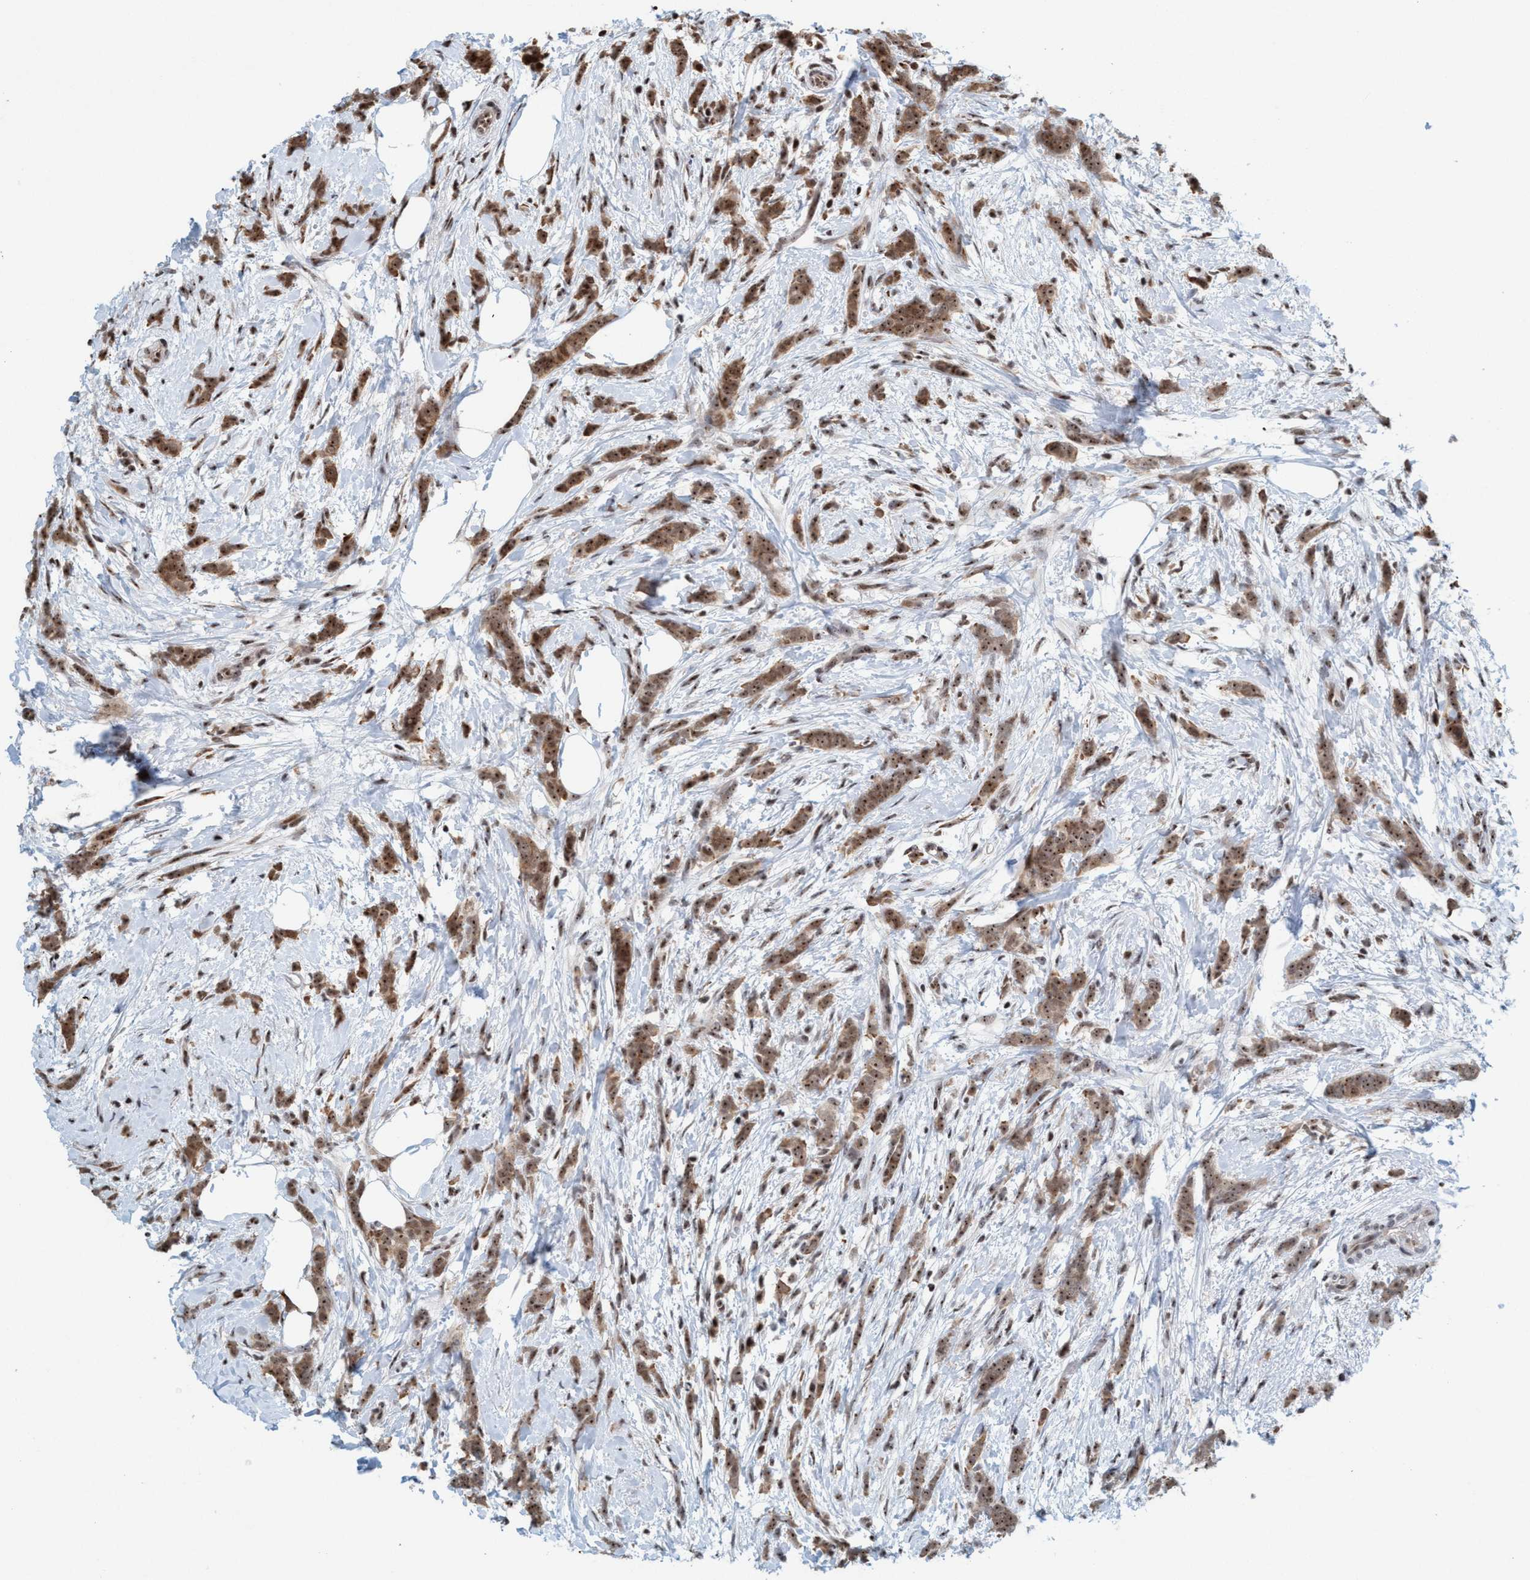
{"staining": {"intensity": "moderate", "quantity": ">75%", "location": "nuclear"}, "tissue": "breast cancer", "cell_type": "Tumor cells", "image_type": "cancer", "snomed": [{"axis": "morphology", "description": "Lobular carcinoma, in situ"}, {"axis": "morphology", "description": "Lobular carcinoma"}, {"axis": "topography", "description": "Breast"}], "caption": "Immunohistochemical staining of human breast cancer demonstrates medium levels of moderate nuclear protein staining in about >75% of tumor cells.", "gene": "SMCR8", "patient": {"sex": "female", "age": 41}}